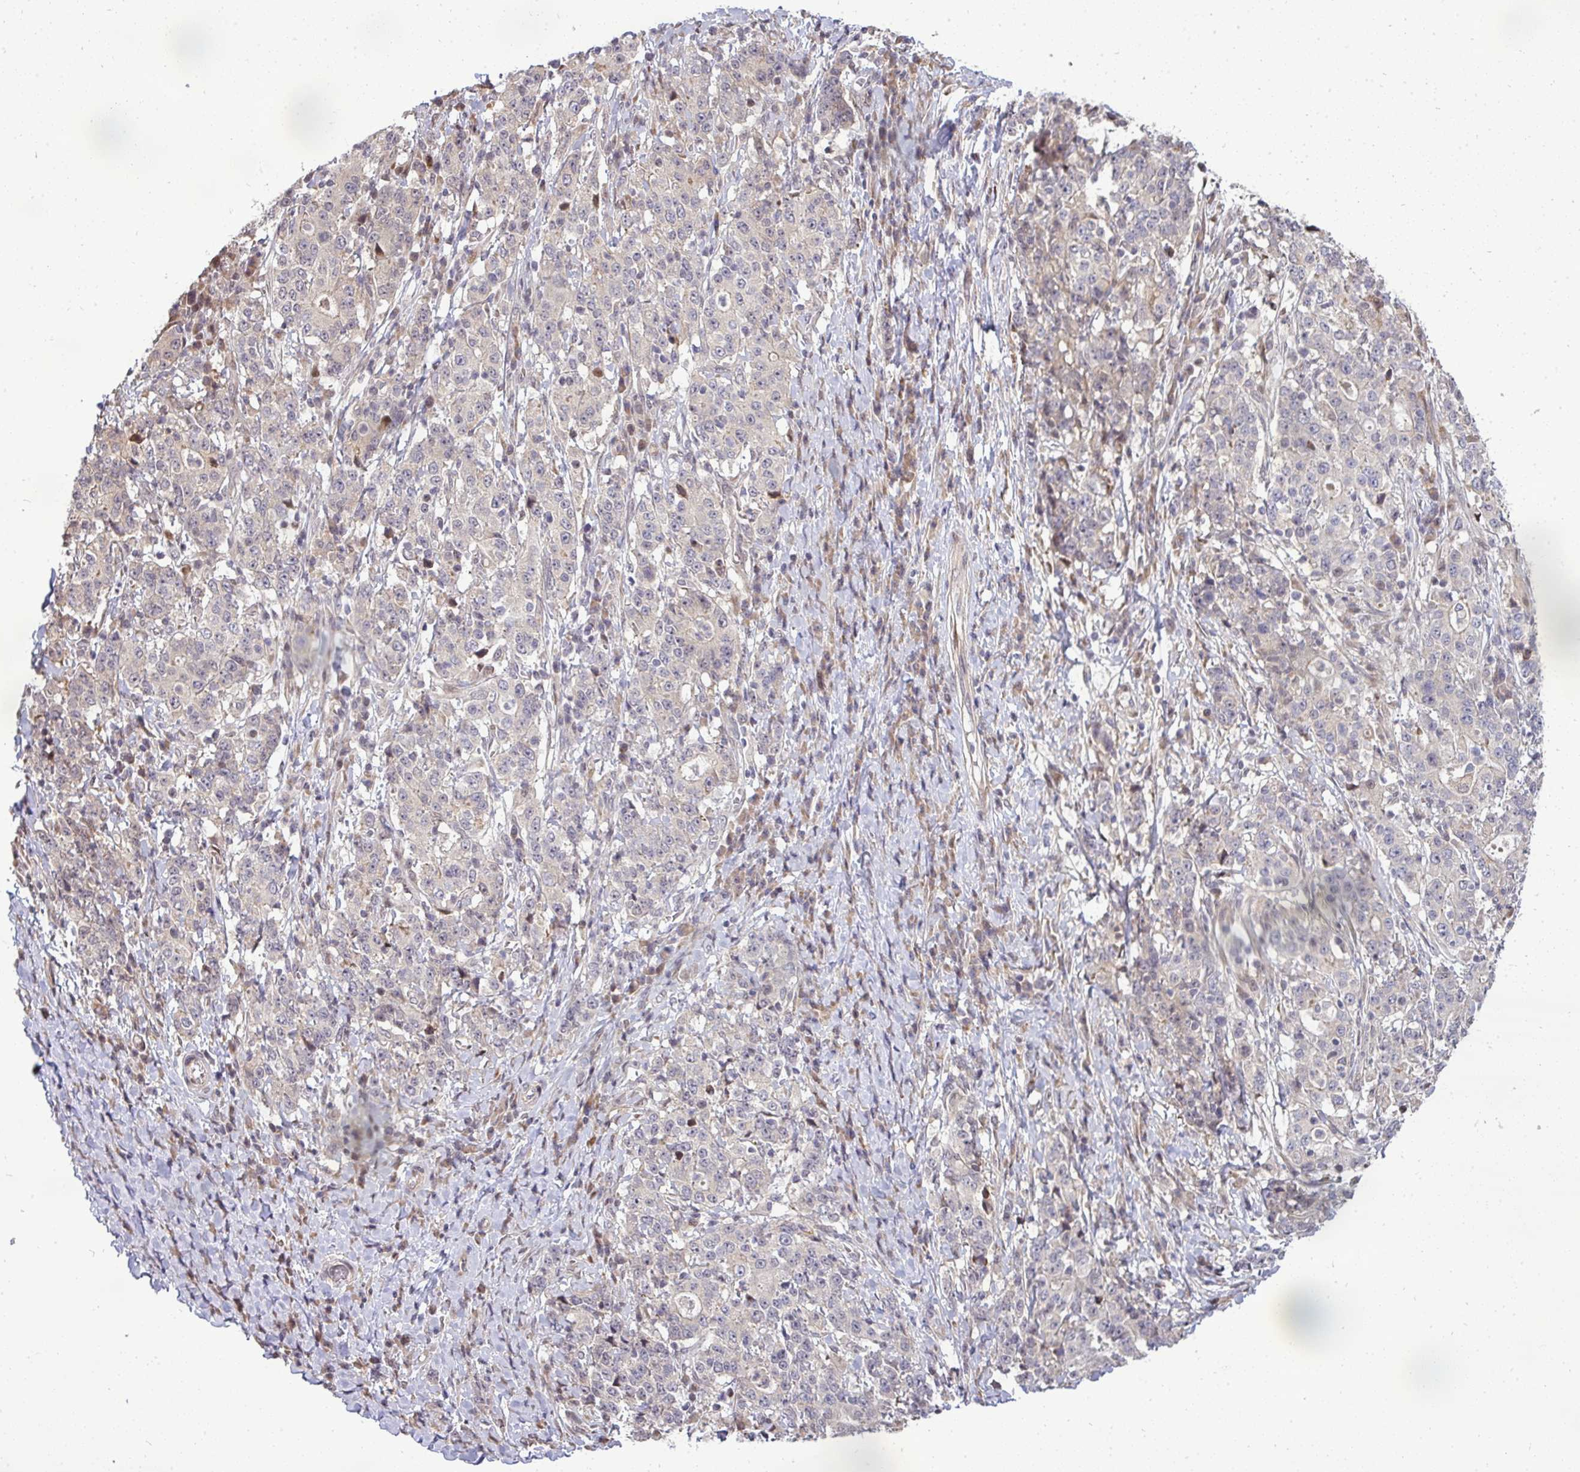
{"staining": {"intensity": "negative", "quantity": "none", "location": "none"}, "tissue": "stomach cancer", "cell_type": "Tumor cells", "image_type": "cancer", "snomed": [{"axis": "morphology", "description": "Normal tissue, NOS"}, {"axis": "morphology", "description": "Adenocarcinoma, NOS"}, {"axis": "topography", "description": "Stomach, upper"}, {"axis": "topography", "description": "Stomach"}], "caption": "A micrograph of stomach cancer (adenocarcinoma) stained for a protein exhibits no brown staining in tumor cells.", "gene": "PATZ1", "patient": {"sex": "male", "age": 59}}